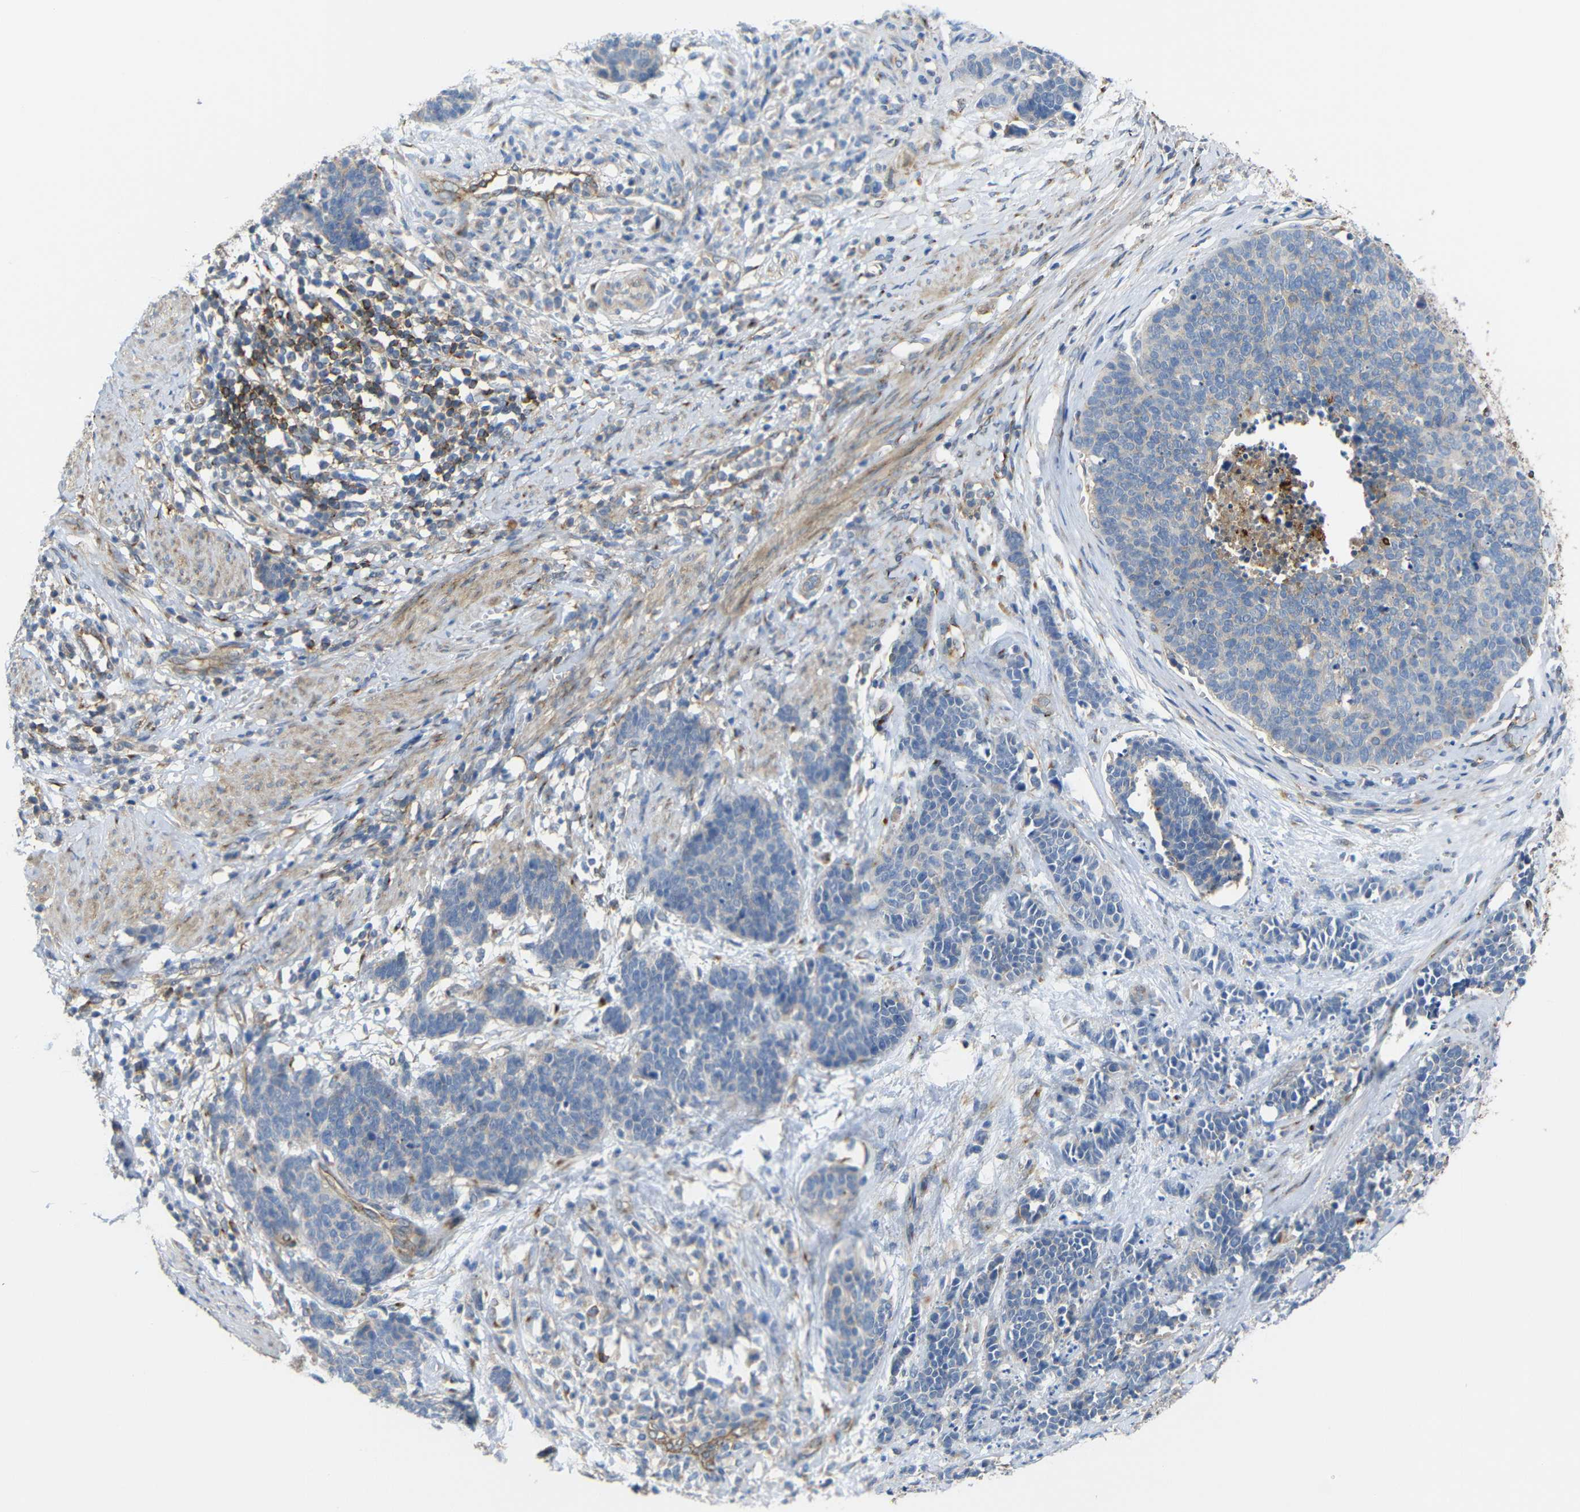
{"staining": {"intensity": "weak", "quantity": "<25%", "location": "cytoplasmic/membranous"}, "tissue": "cervical cancer", "cell_type": "Tumor cells", "image_type": "cancer", "snomed": [{"axis": "morphology", "description": "Squamous cell carcinoma, NOS"}, {"axis": "topography", "description": "Cervix"}], "caption": "High power microscopy micrograph of an immunohistochemistry photomicrograph of cervical cancer, revealing no significant expression in tumor cells.", "gene": "SYPL1", "patient": {"sex": "female", "age": 35}}